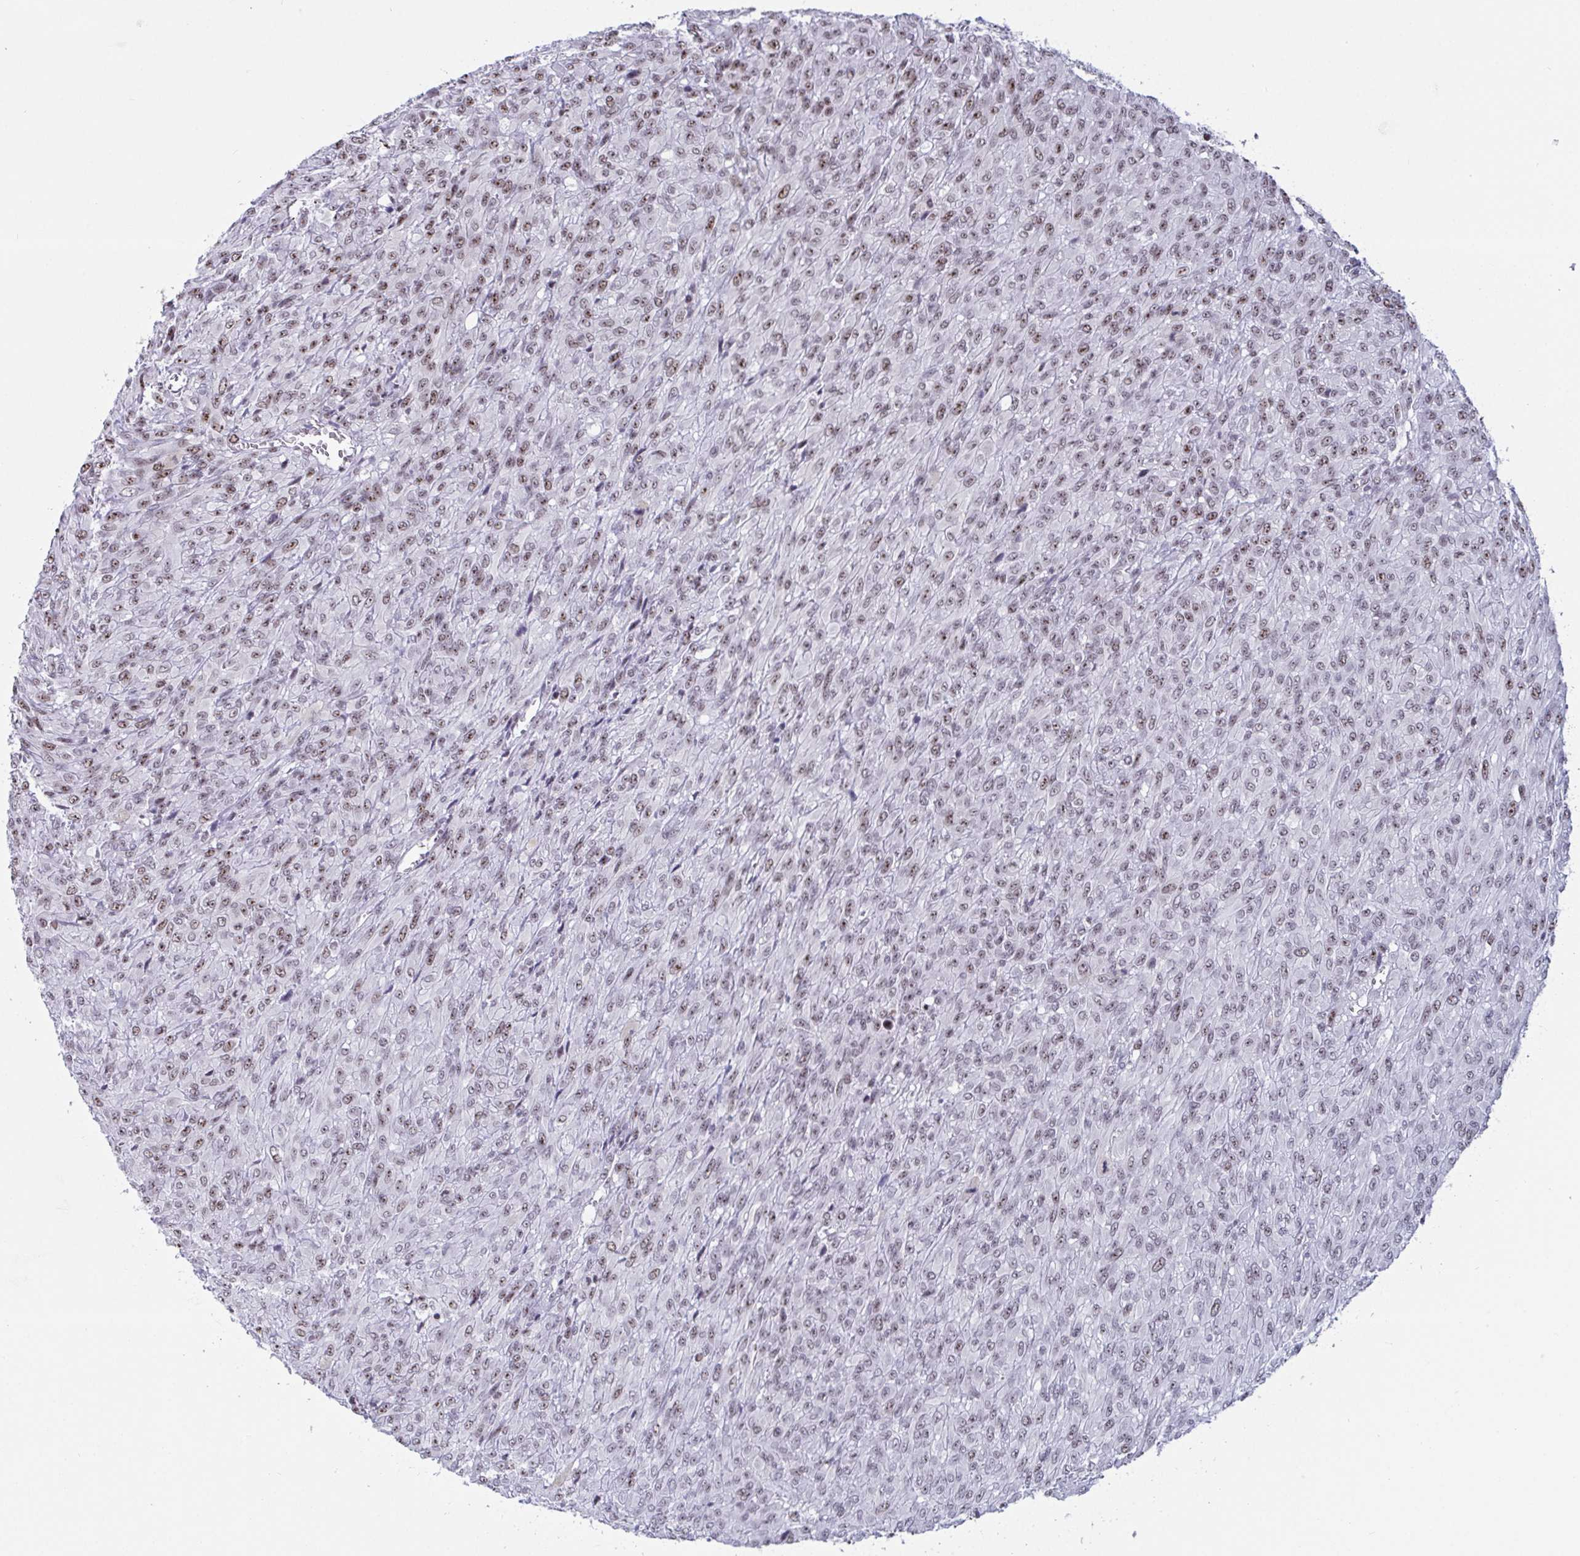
{"staining": {"intensity": "weak", "quantity": ">75%", "location": "nuclear"}, "tissue": "renal cancer", "cell_type": "Tumor cells", "image_type": "cancer", "snomed": [{"axis": "morphology", "description": "Adenocarcinoma, NOS"}, {"axis": "topography", "description": "Kidney"}], "caption": "IHC staining of renal cancer, which displays low levels of weak nuclear staining in about >75% of tumor cells indicating weak nuclear protein positivity. The staining was performed using DAB (brown) for protein detection and nuclei were counterstained in hematoxylin (blue).", "gene": "SUPT16H", "patient": {"sex": "male", "age": 58}}